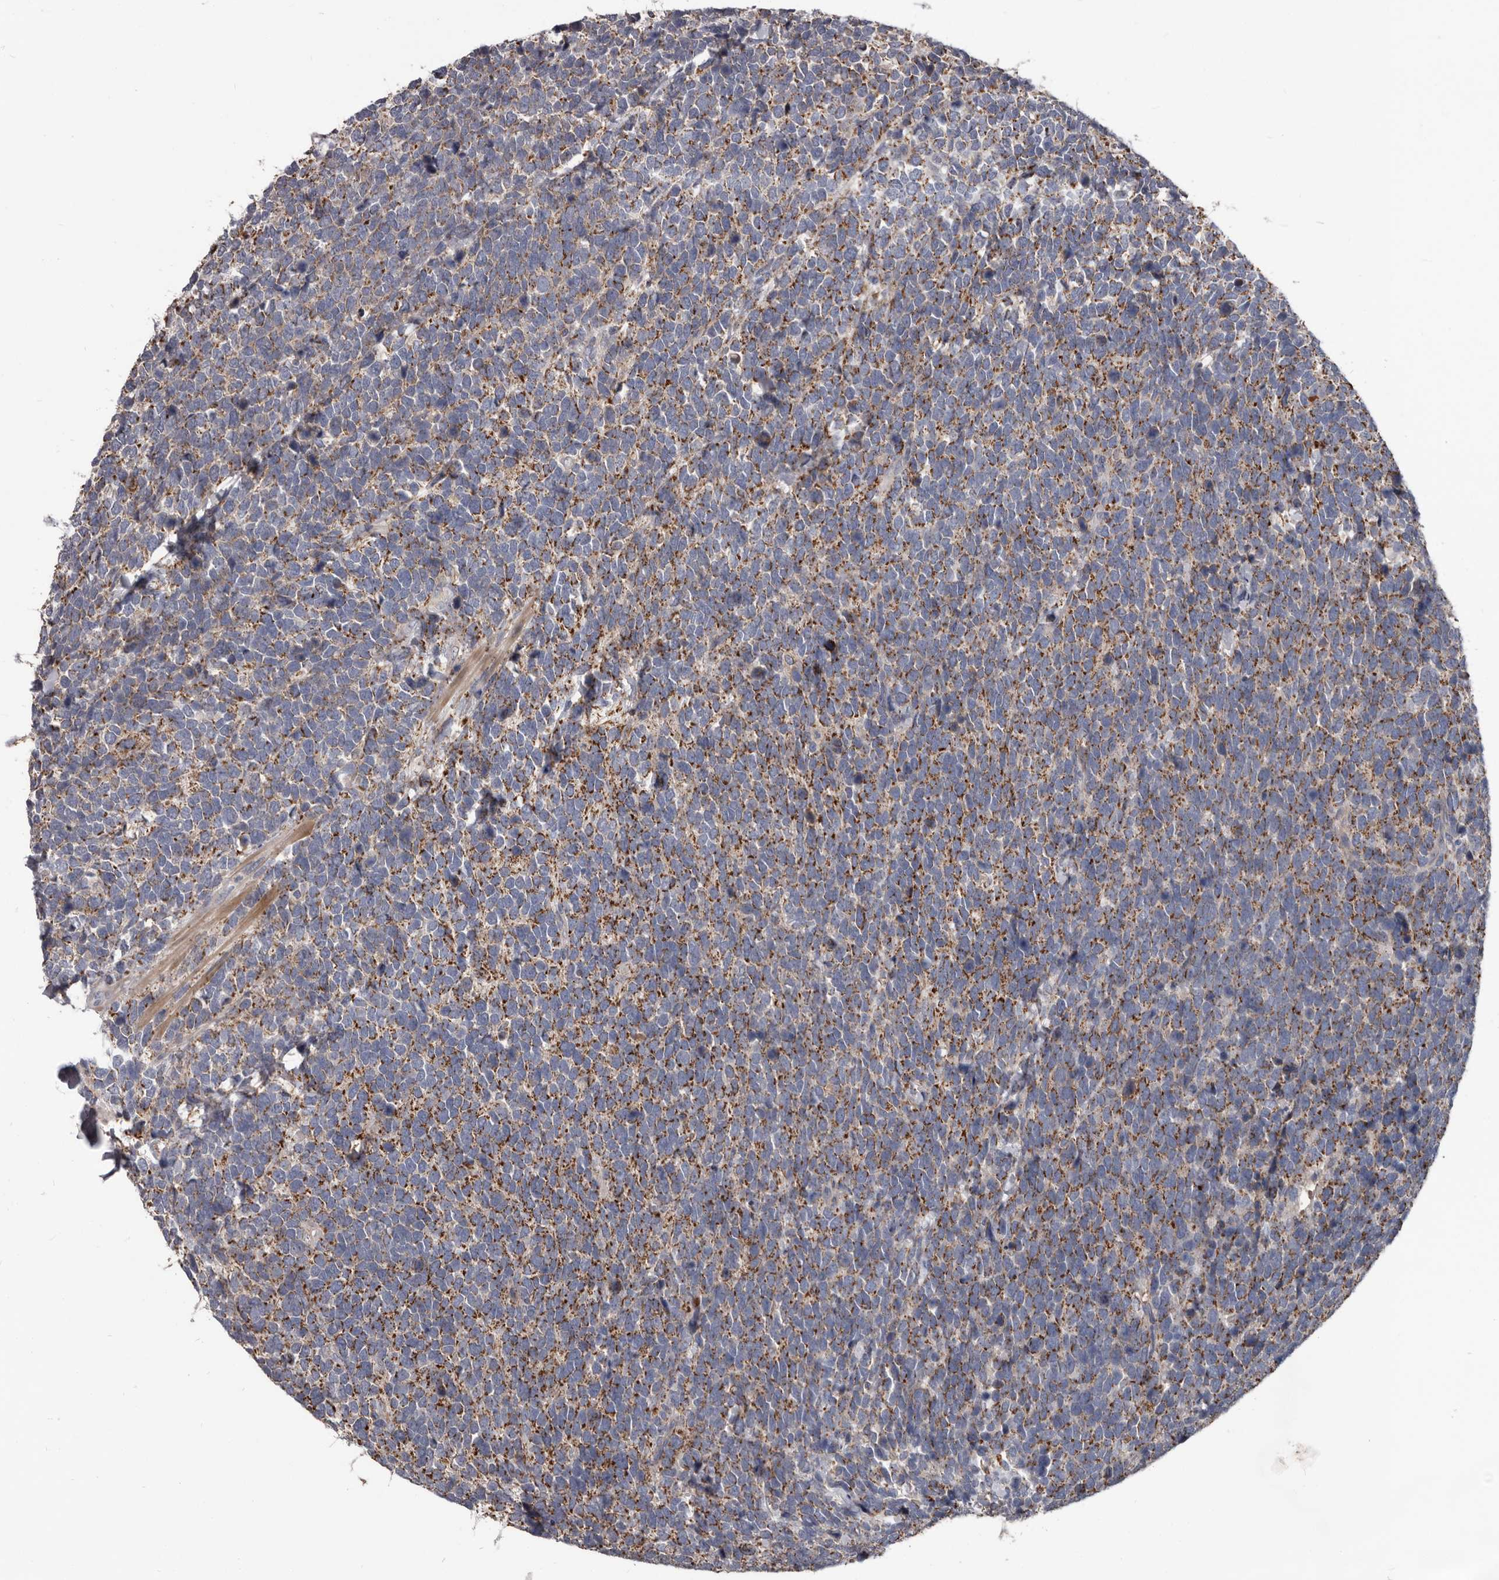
{"staining": {"intensity": "moderate", "quantity": ">75%", "location": "cytoplasmic/membranous"}, "tissue": "urothelial cancer", "cell_type": "Tumor cells", "image_type": "cancer", "snomed": [{"axis": "morphology", "description": "Urothelial carcinoma, High grade"}, {"axis": "topography", "description": "Urinary bladder"}], "caption": "Protein staining demonstrates moderate cytoplasmic/membranous positivity in about >75% of tumor cells in urothelial carcinoma (high-grade).", "gene": "ALDH5A1", "patient": {"sex": "female", "age": 82}}